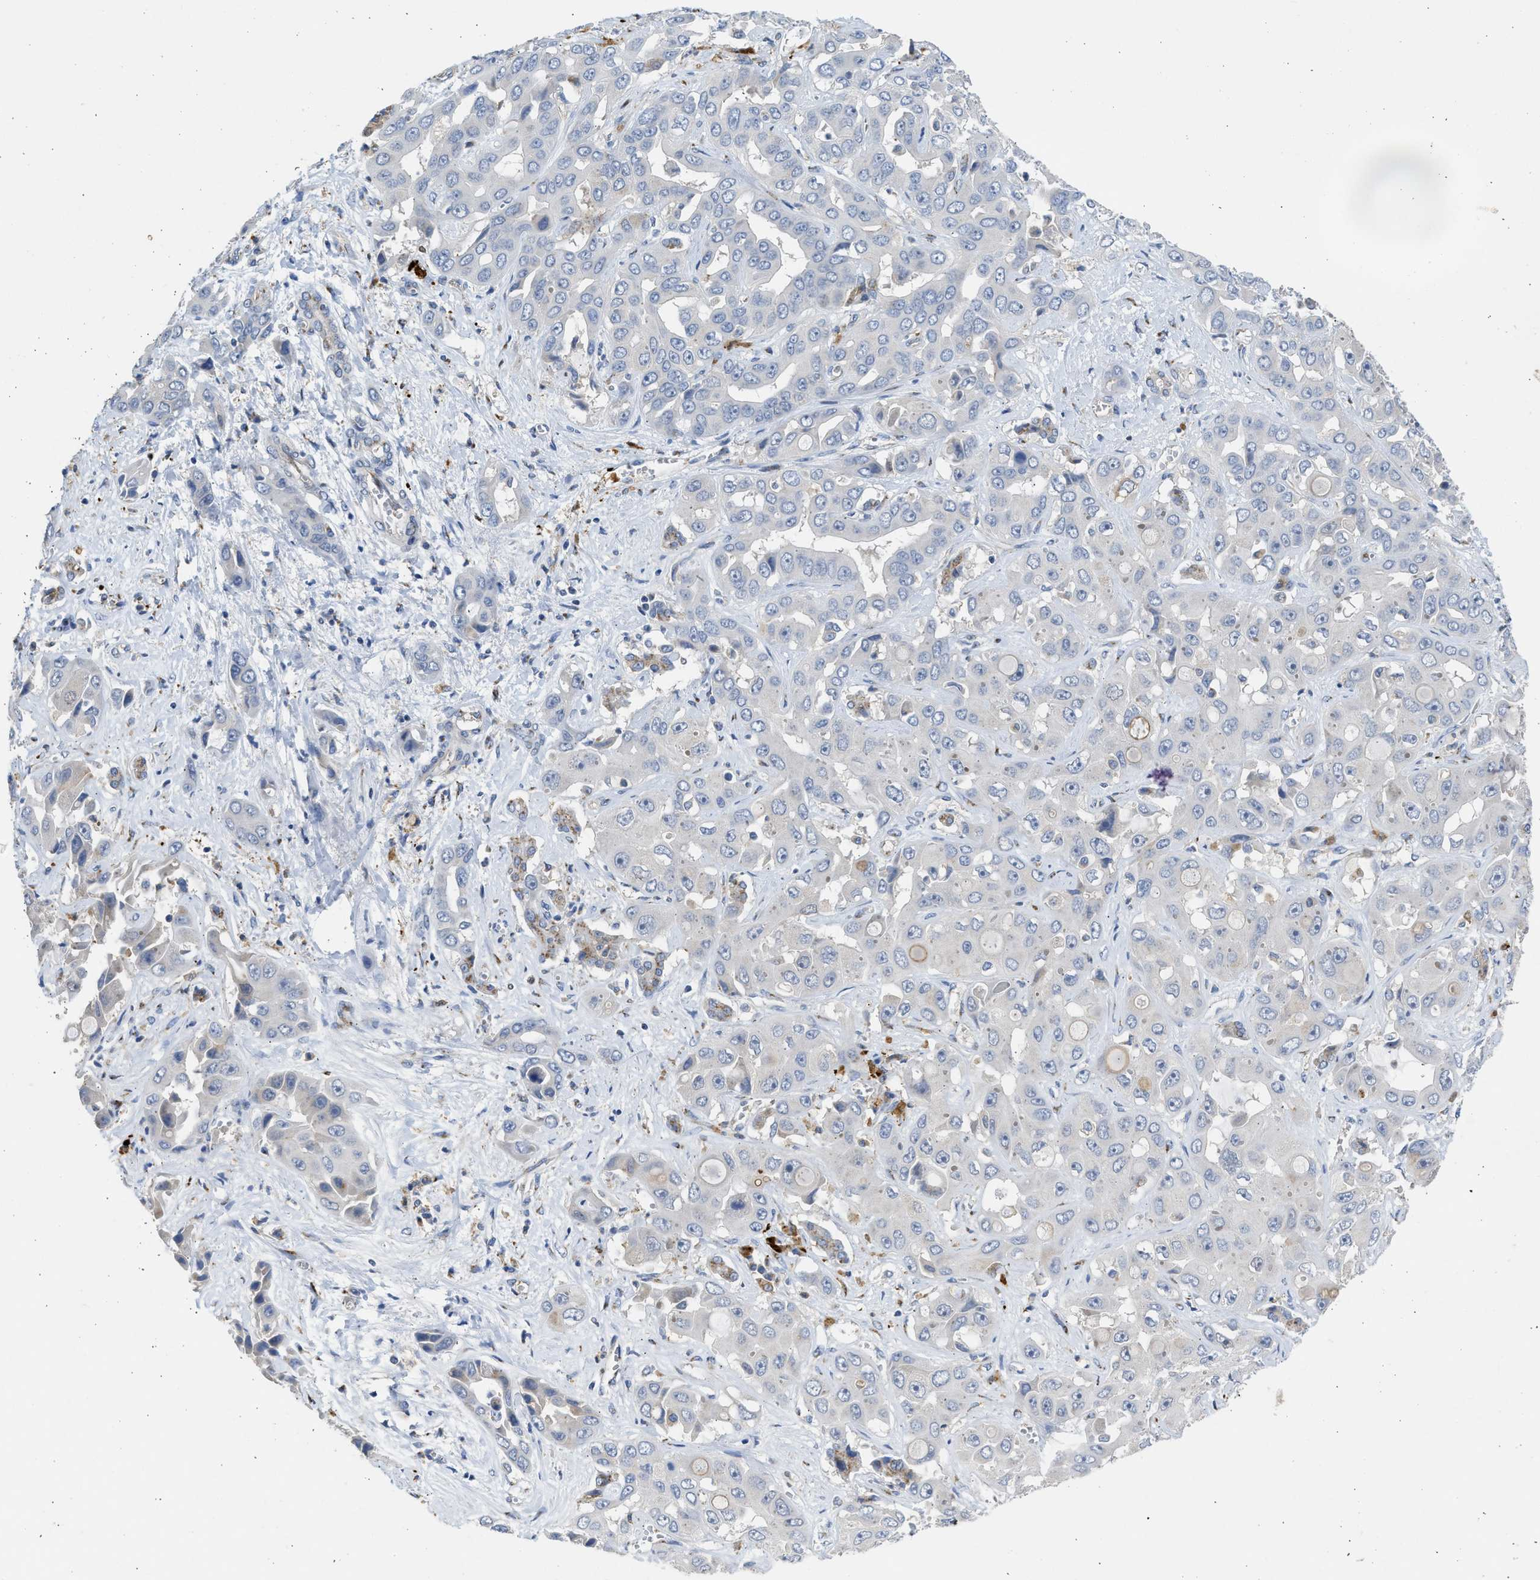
{"staining": {"intensity": "negative", "quantity": "none", "location": "none"}, "tissue": "liver cancer", "cell_type": "Tumor cells", "image_type": "cancer", "snomed": [{"axis": "morphology", "description": "Cholangiocarcinoma"}, {"axis": "topography", "description": "Liver"}], "caption": "IHC micrograph of neoplastic tissue: cholangiocarcinoma (liver) stained with DAB (3,3'-diaminobenzidine) displays no significant protein expression in tumor cells. (IHC, brightfield microscopy, high magnification).", "gene": "IPO8", "patient": {"sex": "female", "age": 52}}